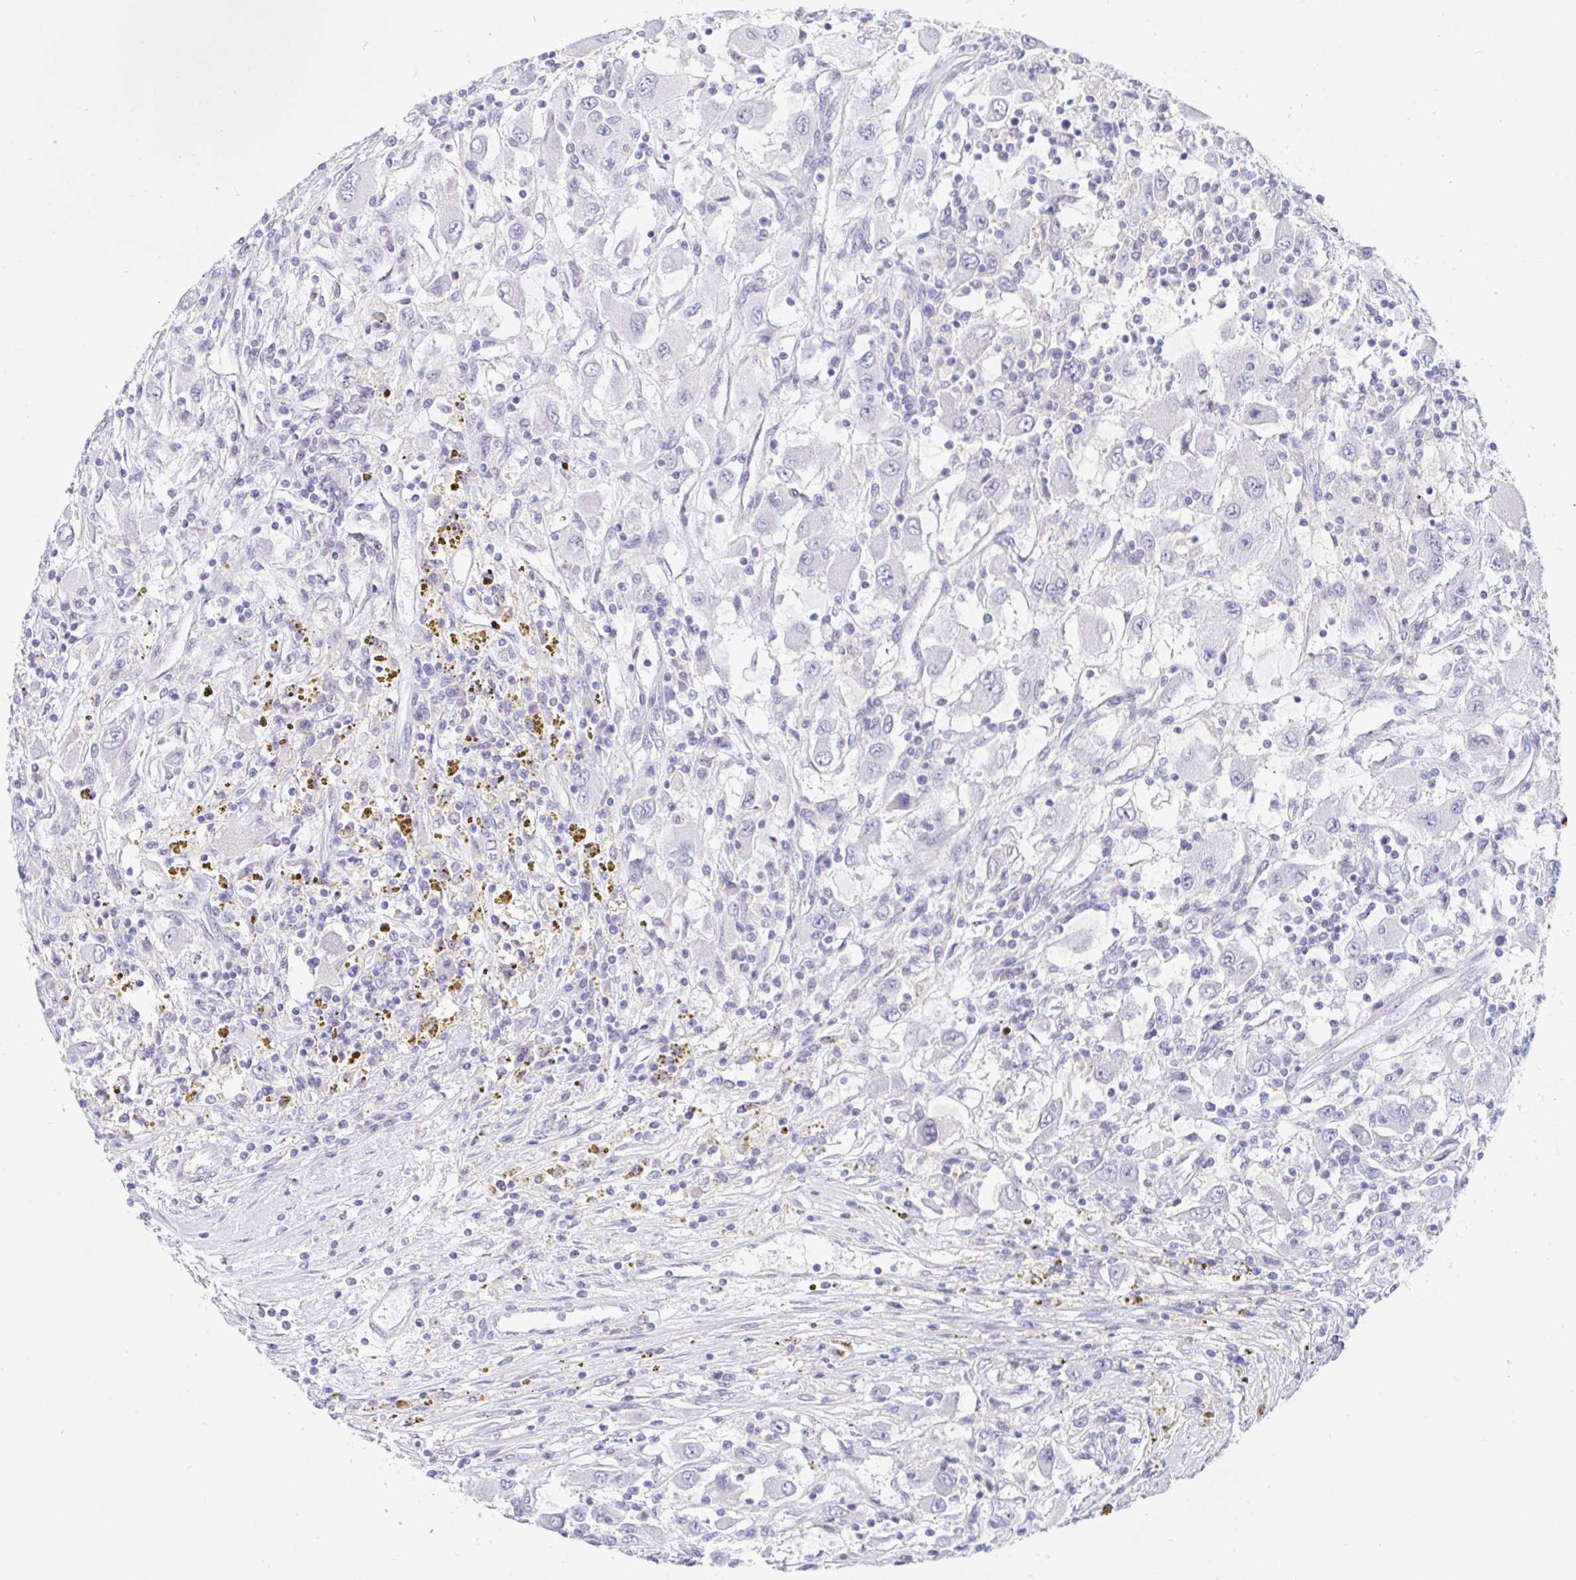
{"staining": {"intensity": "negative", "quantity": "none", "location": "none"}, "tissue": "renal cancer", "cell_type": "Tumor cells", "image_type": "cancer", "snomed": [{"axis": "morphology", "description": "Adenocarcinoma, NOS"}, {"axis": "topography", "description": "Kidney"}], "caption": "Tumor cells are negative for brown protein staining in renal cancer.", "gene": "TEX44", "patient": {"sex": "female", "age": 67}}